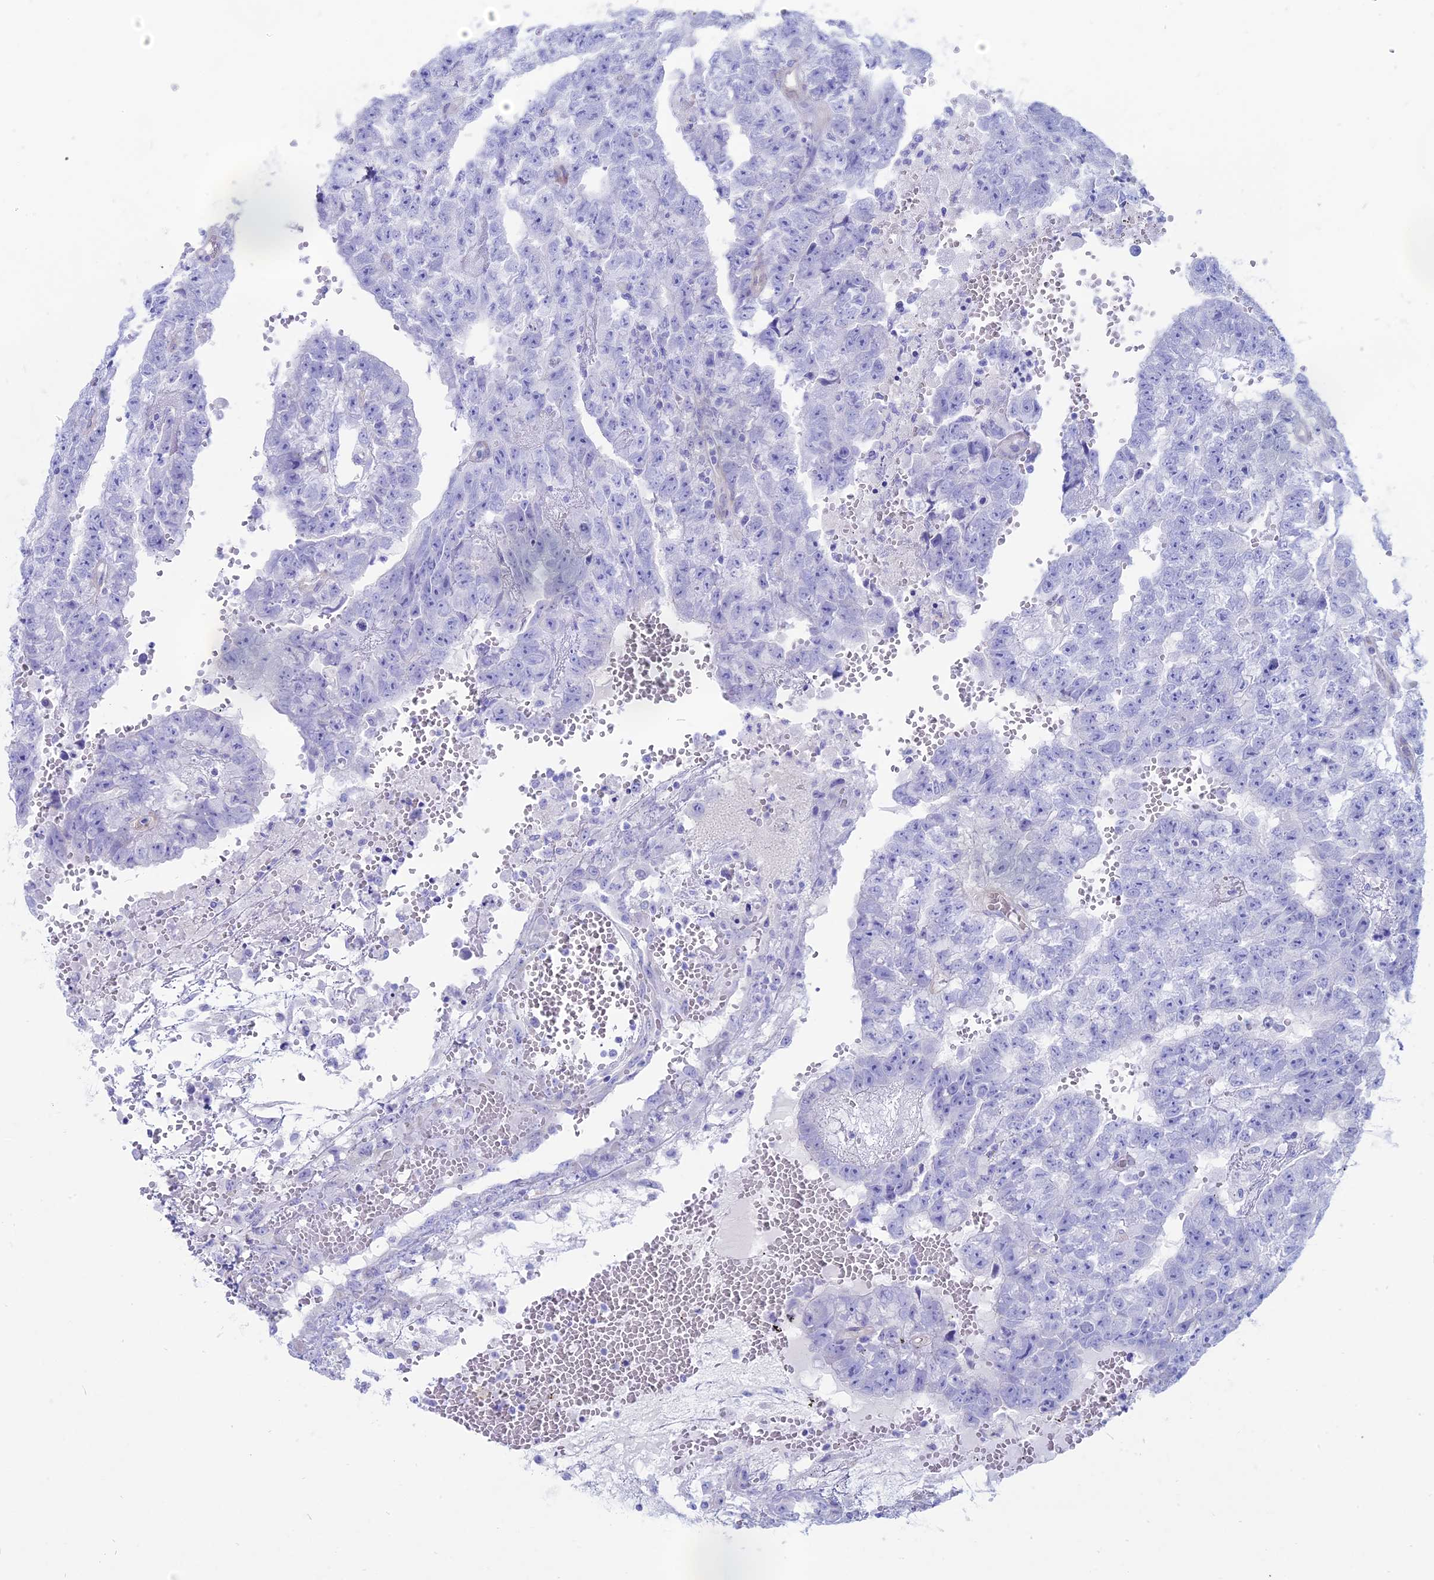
{"staining": {"intensity": "negative", "quantity": "none", "location": "none"}, "tissue": "testis cancer", "cell_type": "Tumor cells", "image_type": "cancer", "snomed": [{"axis": "morphology", "description": "Carcinoma, Embryonal, NOS"}, {"axis": "topography", "description": "Testis"}], "caption": "Immunohistochemistry of human testis cancer (embryonal carcinoma) reveals no expression in tumor cells.", "gene": "OR2AE1", "patient": {"sex": "male", "age": 25}}